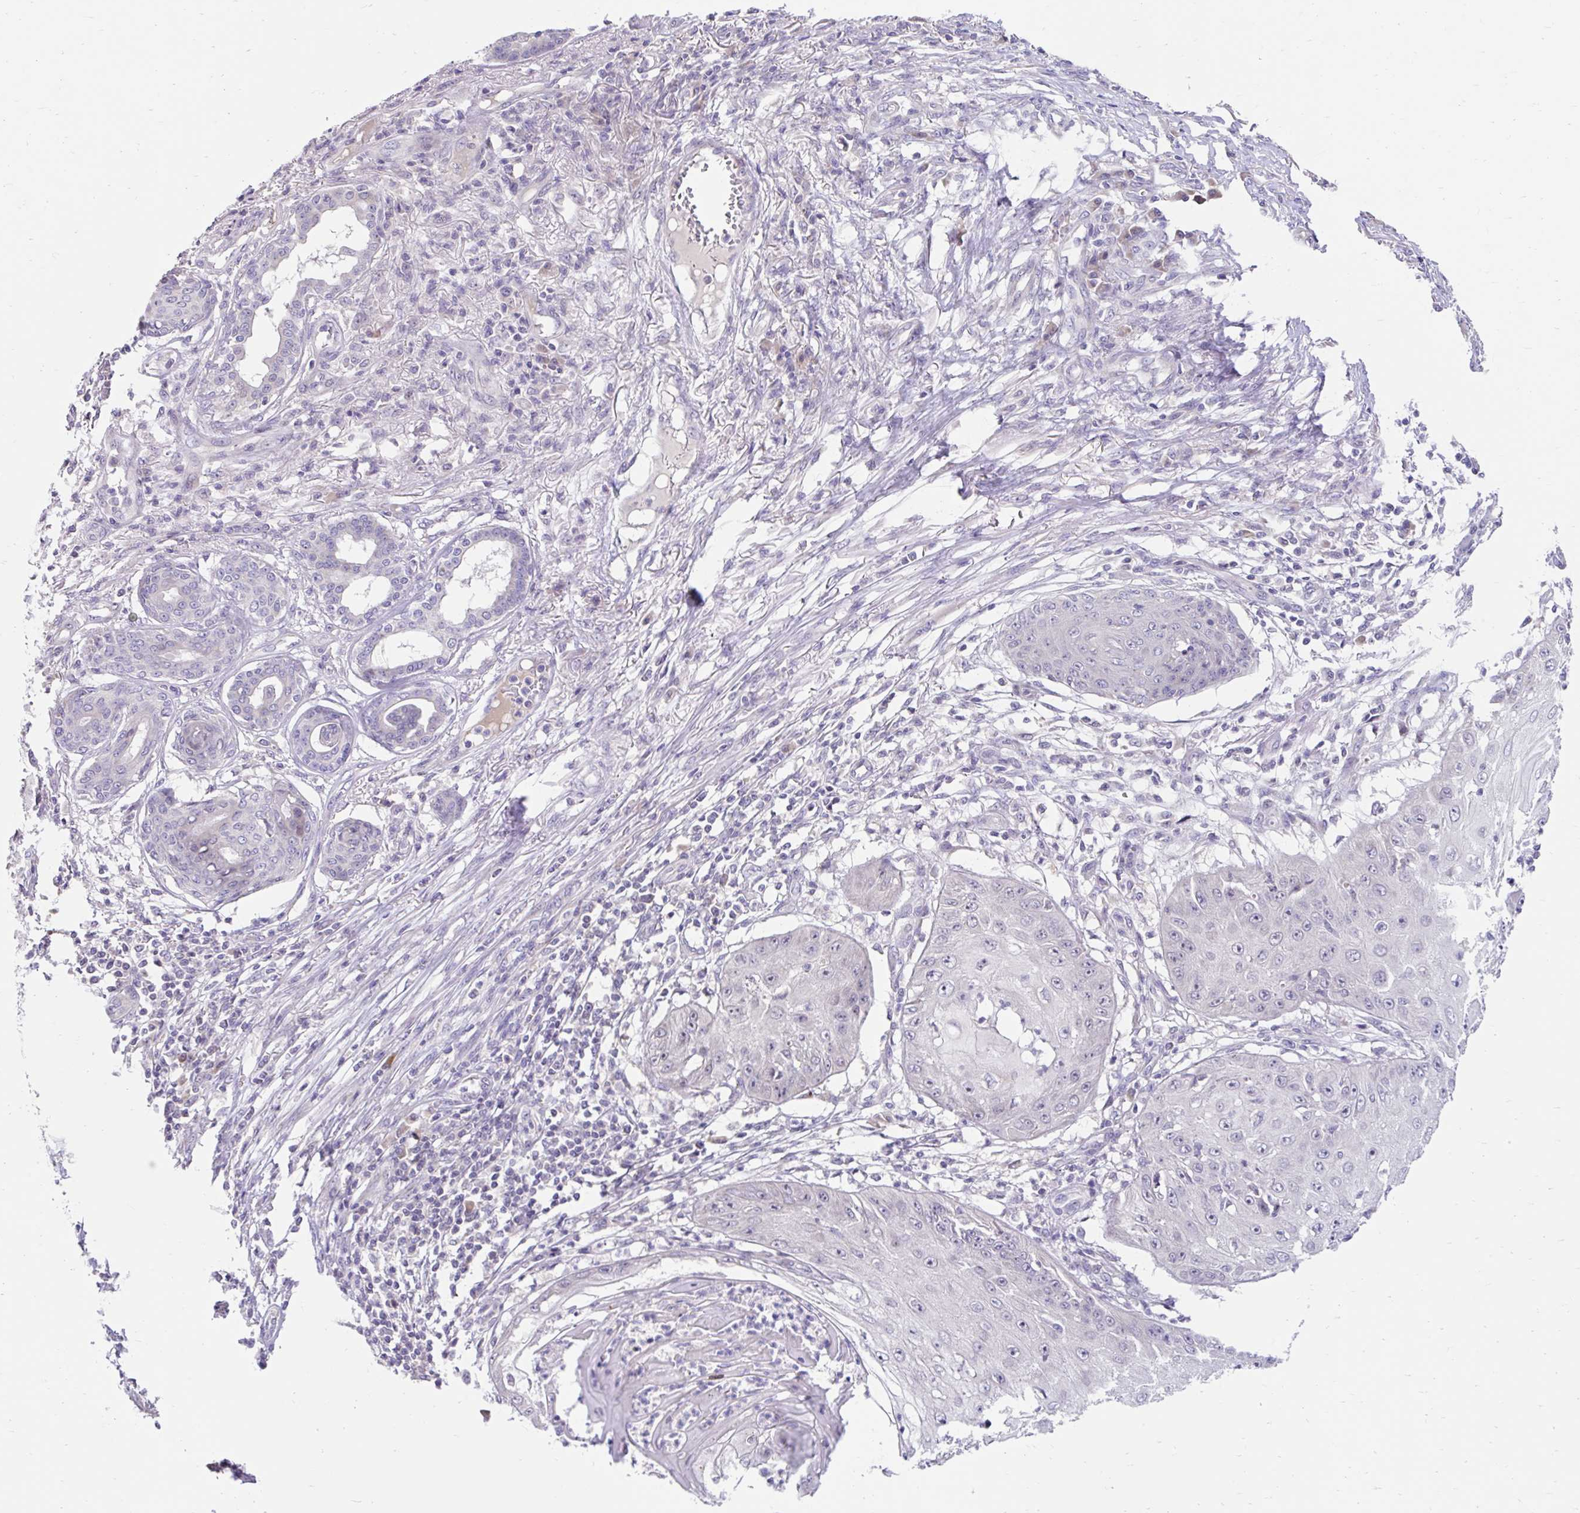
{"staining": {"intensity": "negative", "quantity": "none", "location": "none"}, "tissue": "skin cancer", "cell_type": "Tumor cells", "image_type": "cancer", "snomed": [{"axis": "morphology", "description": "Squamous cell carcinoma, NOS"}, {"axis": "topography", "description": "Skin"}], "caption": "There is no significant staining in tumor cells of skin cancer.", "gene": "NT5C1B", "patient": {"sex": "male", "age": 70}}